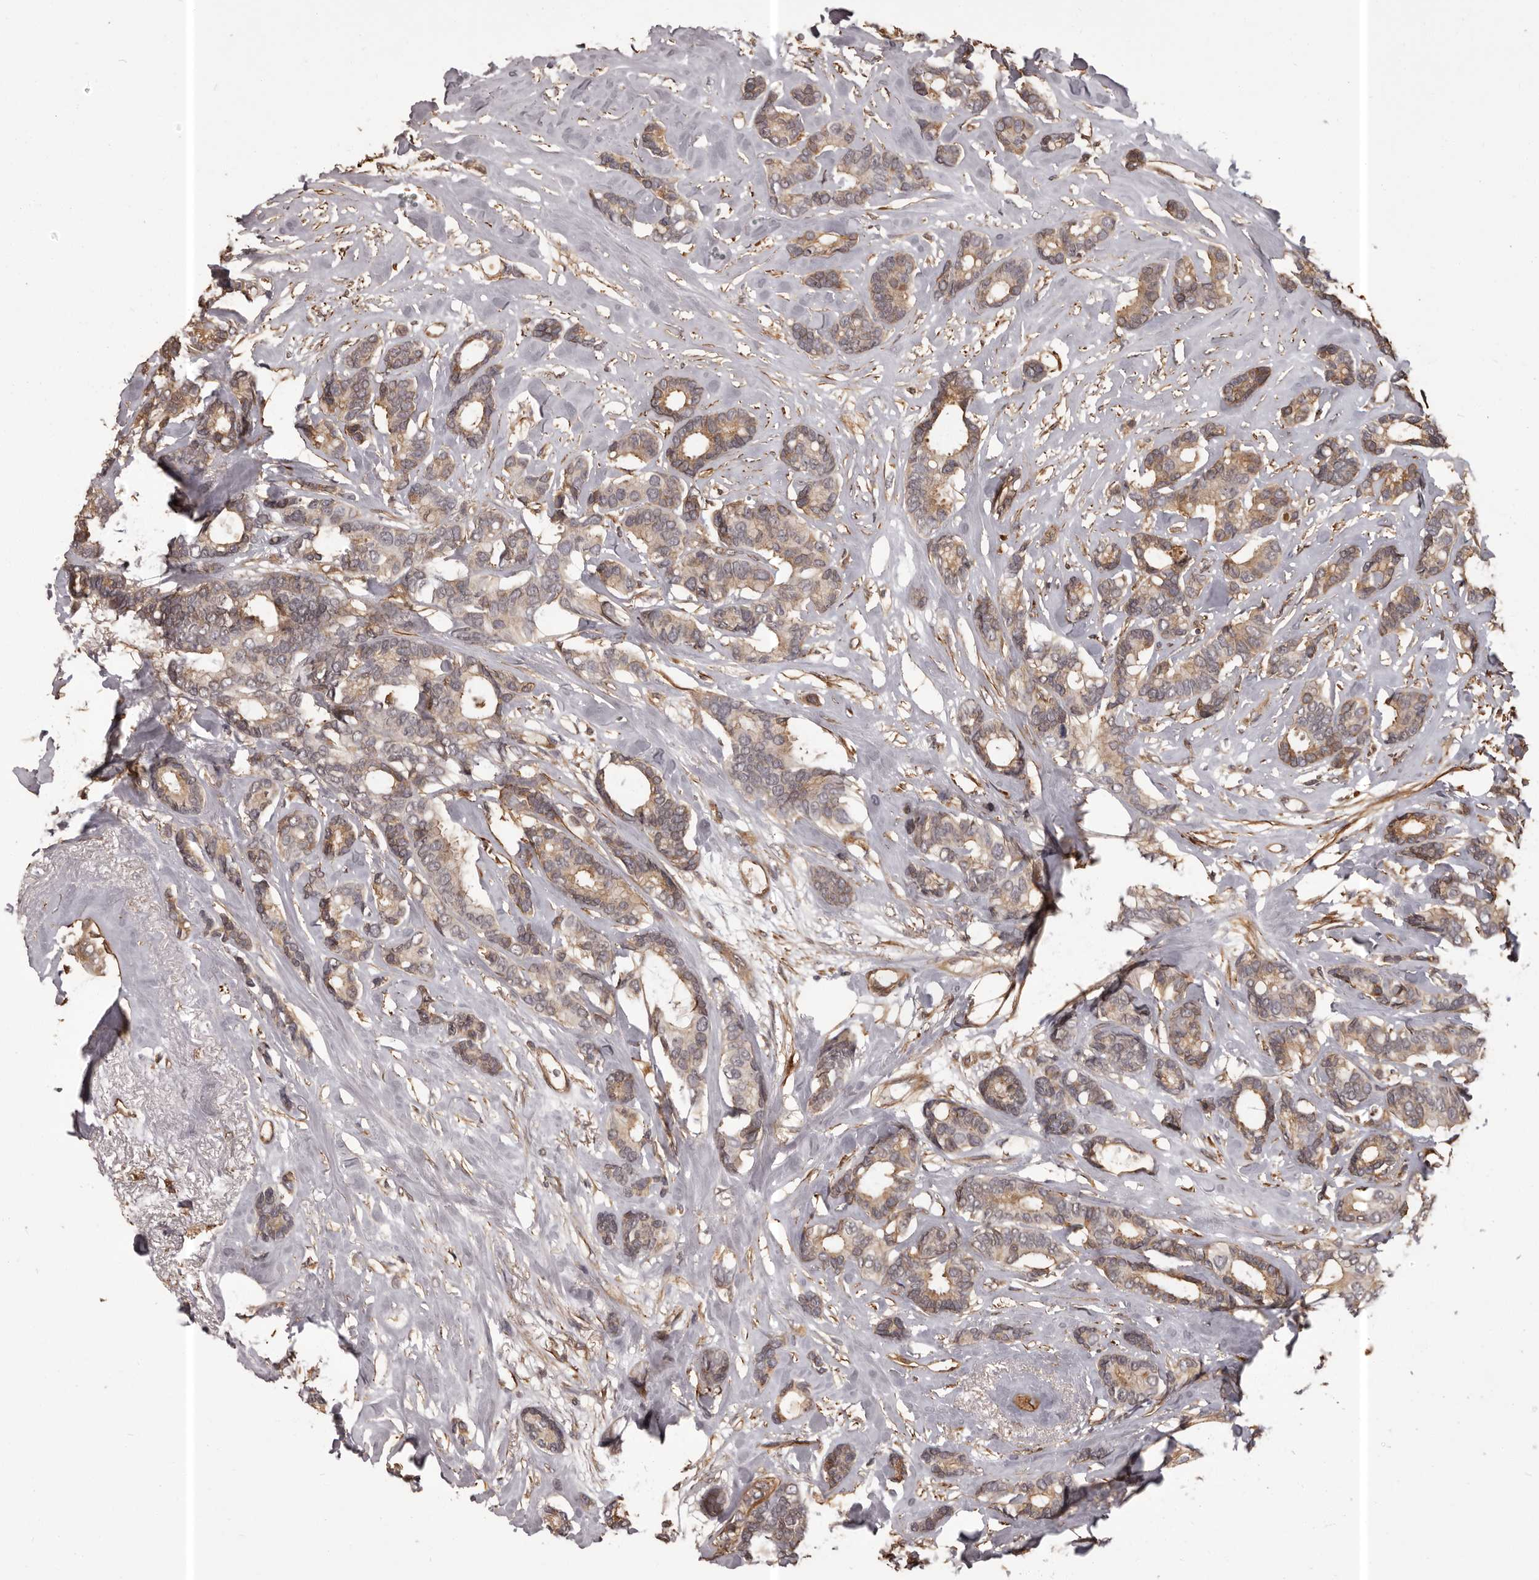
{"staining": {"intensity": "weak", "quantity": ">75%", "location": "cytoplasmic/membranous"}, "tissue": "breast cancer", "cell_type": "Tumor cells", "image_type": "cancer", "snomed": [{"axis": "morphology", "description": "Duct carcinoma"}, {"axis": "topography", "description": "Breast"}], "caption": "Immunohistochemistry histopathology image of neoplastic tissue: human infiltrating ductal carcinoma (breast) stained using IHC exhibits low levels of weak protein expression localized specifically in the cytoplasmic/membranous of tumor cells, appearing as a cytoplasmic/membranous brown color.", "gene": "SLITRK6", "patient": {"sex": "female", "age": 87}}